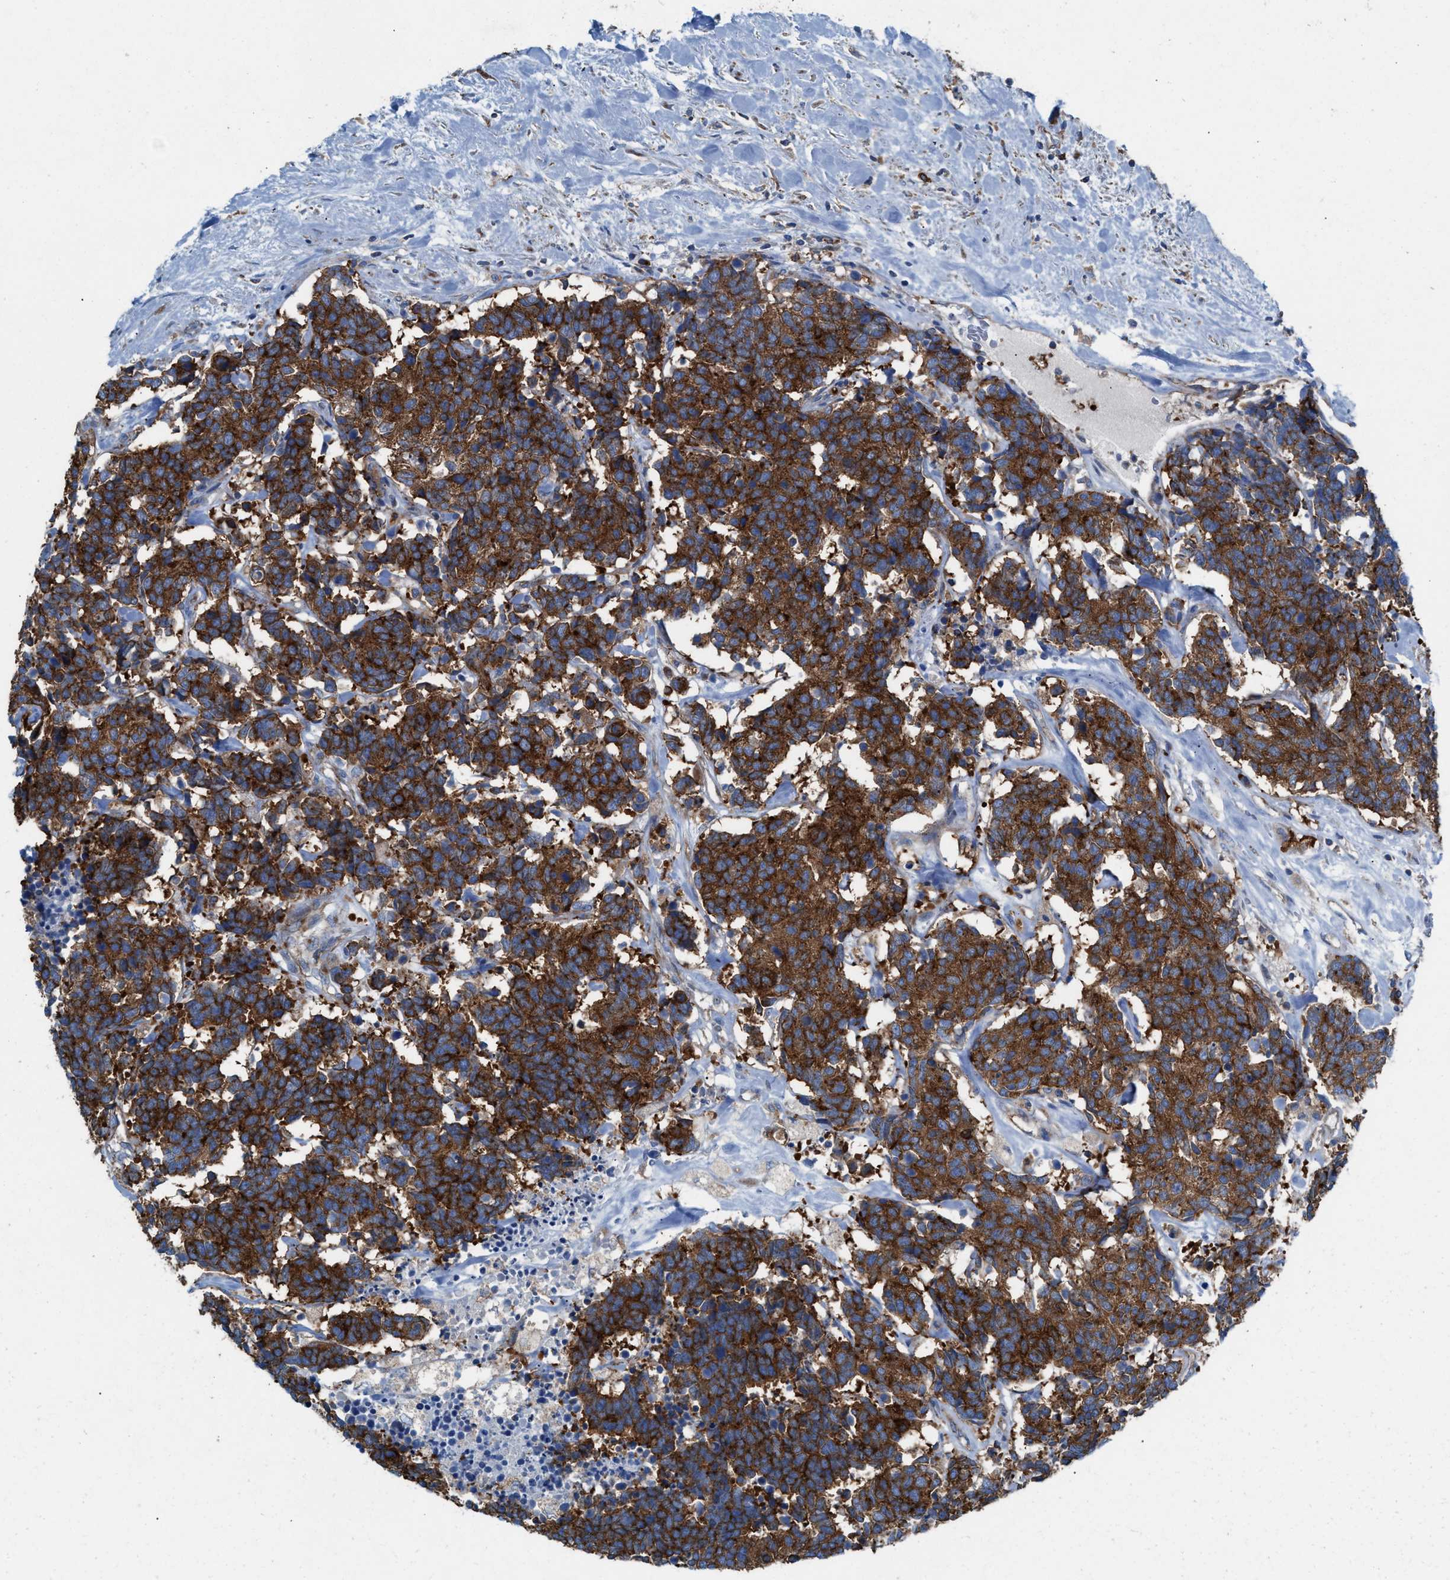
{"staining": {"intensity": "strong", "quantity": ">75%", "location": "cytoplasmic/membranous"}, "tissue": "carcinoid", "cell_type": "Tumor cells", "image_type": "cancer", "snomed": [{"axis": "morphology", "description": "Carcinoma, NOS"}, {"axis": "morphology", "description": "Carcinoid, malignant, NOS"}, {"axis": "topography", "description": "Urinary bladder"}], "caption": "Strong cytoplasmic/membranous protein expression is present in approximately >75% of tumor cells in carcinoid.", "gene": "NYAP1", "patient": {"sex": "male", "age": 57}}